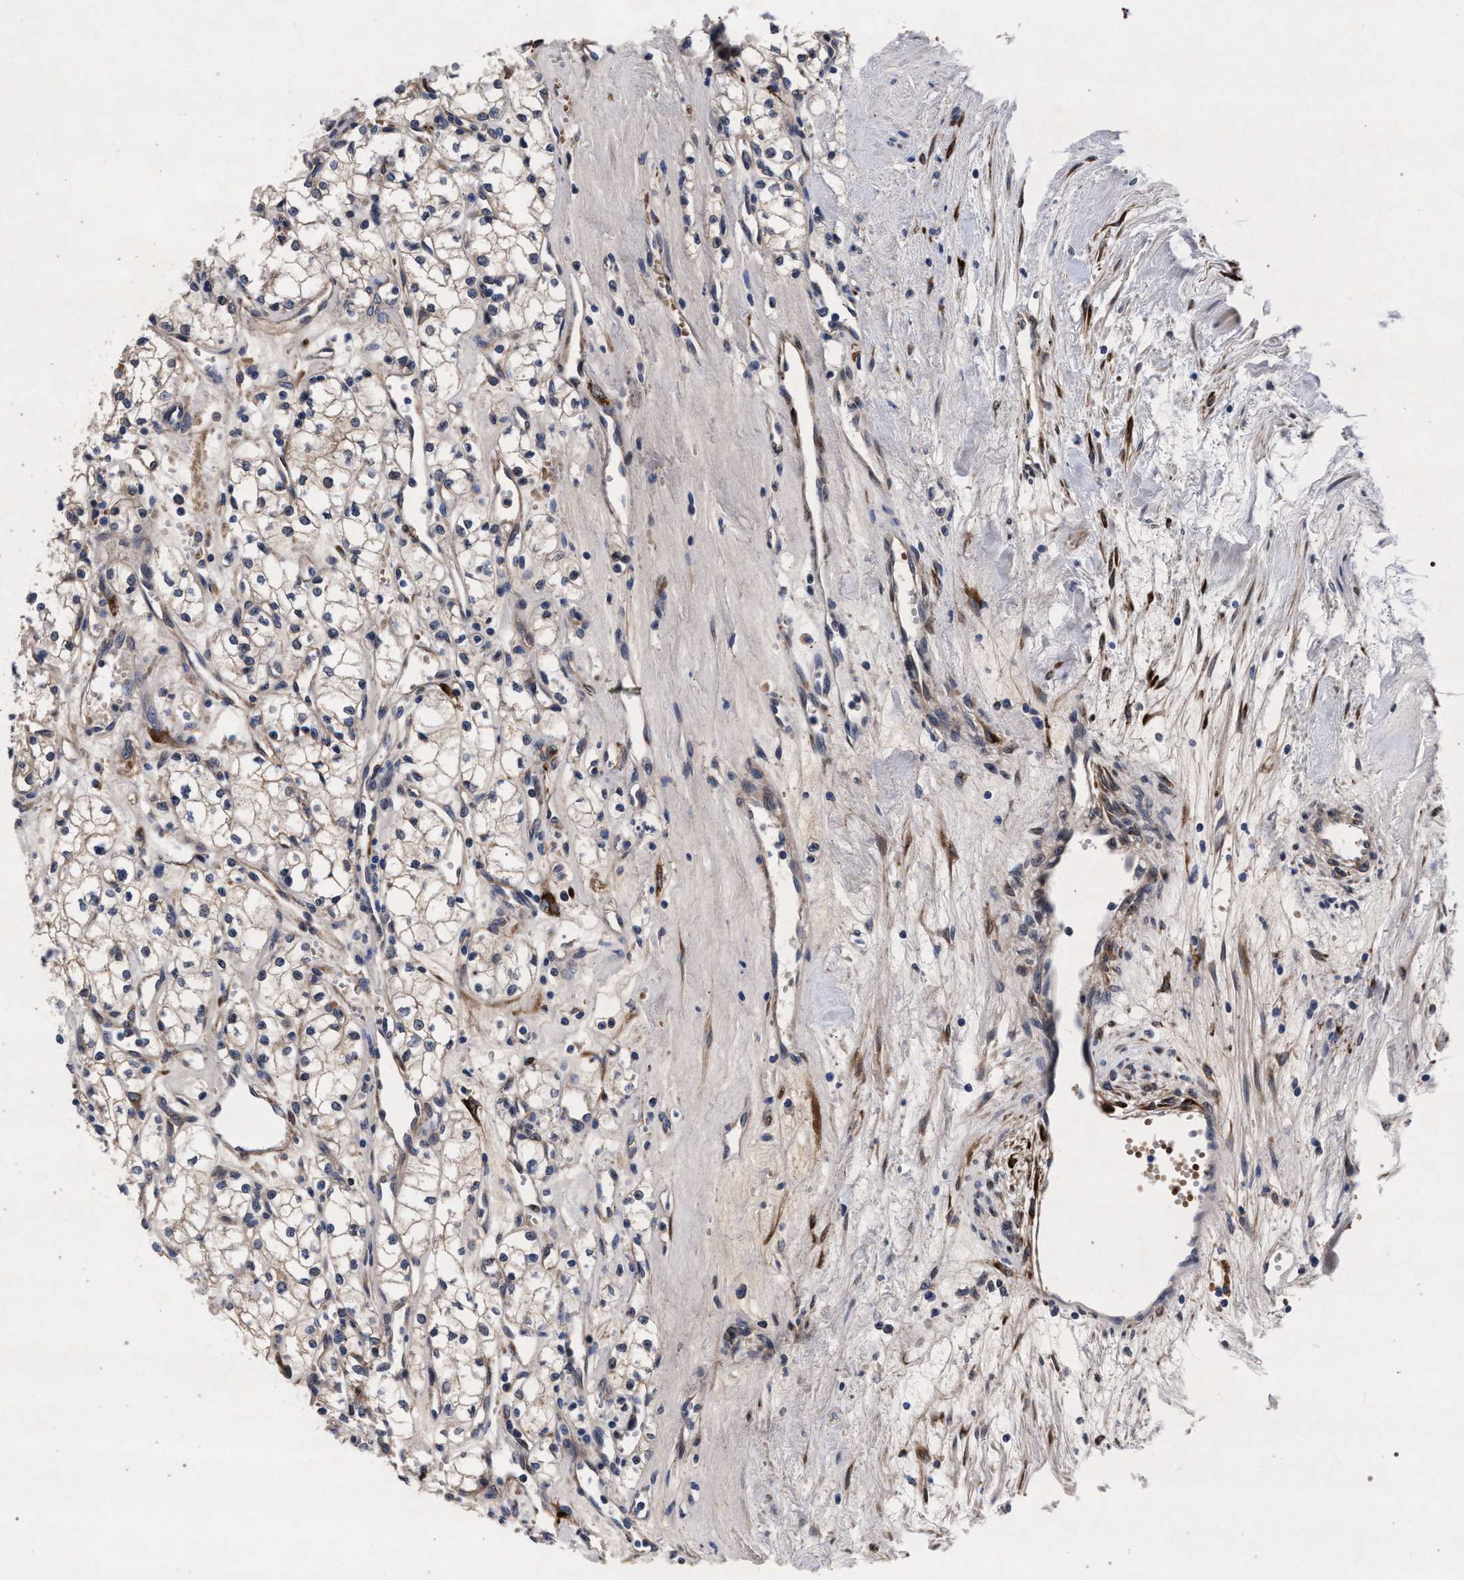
{"staining": {"intensity": "negative", "quantity": "none", "location": "none"}, "tissue": "renal cancer", "cell_type": "Tumor cells", "image_type": "cancer", "snomed": [{"axis": "morphology", "description": "Adenocarcinoma, NOS"}, {"axis": "topography", "description": "Kidney"}], "caption": "Renal adenocarcinoma was stained to show a protein in brown. There is no significant staining in tumor cells.", "gene": "NEK7", "patient": {"sex": "male", "age": 59}}